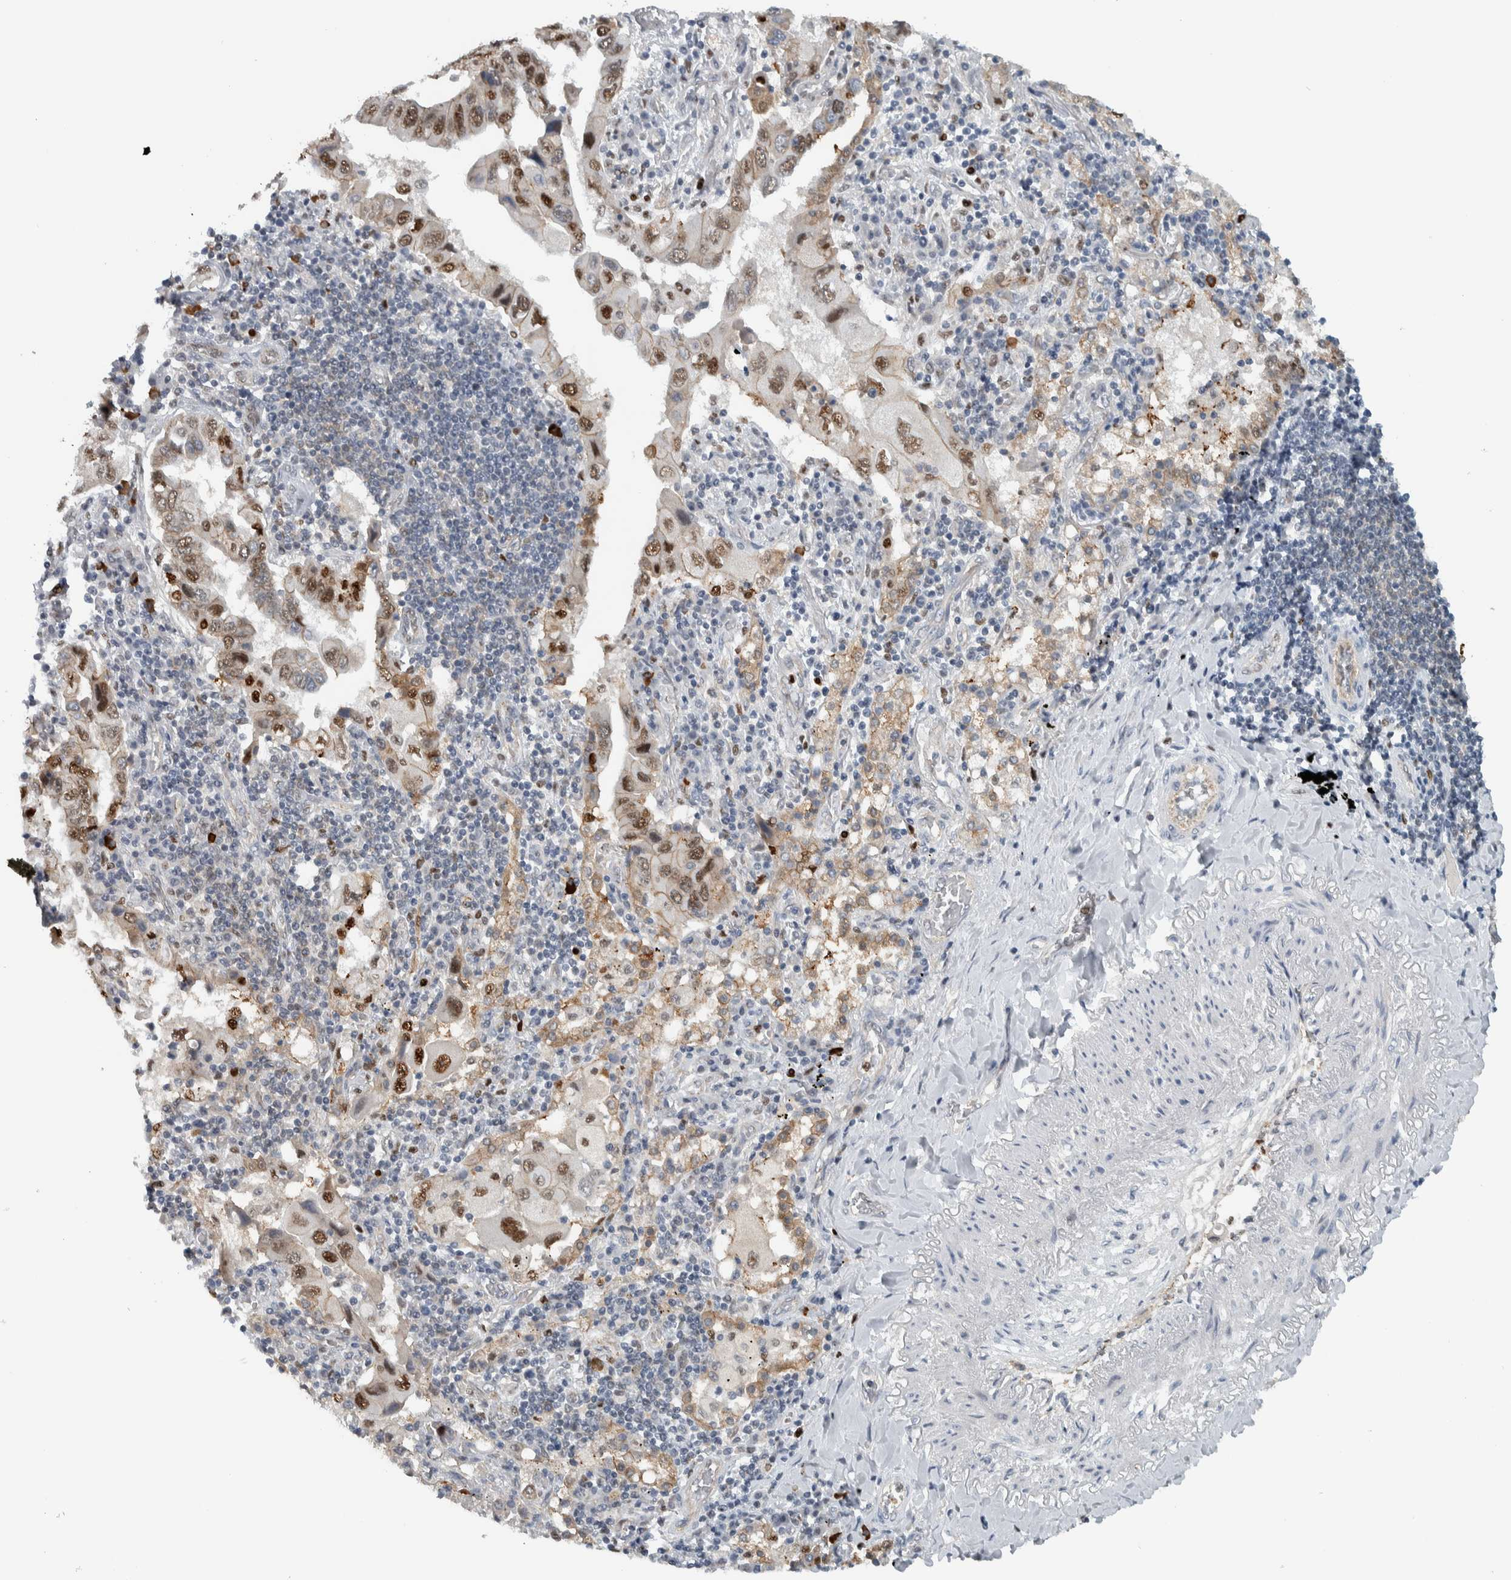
{"staining": {"intensity": "strong", "quantity": ">75%", "location": "nuclear"}, "tissue": "lung cancer", "cell_type": "Tumor cells", "image_type": "cancer", "snomed": [{"axis": "morphology", "description": "Adenocarcinoma, NOS"}, {"axis": "topography", "description": "Lung"}], "caption": "Immunohistochemistry (IHC) photomicrograph of human lung adenocarcinoma stained for a protein (brown), which demonstrates high levels of strong nuclear positivity in approximately >75% of tumor cells.", "gene": "ADPRM", "patient": {"sex": "female", "age": 65}}